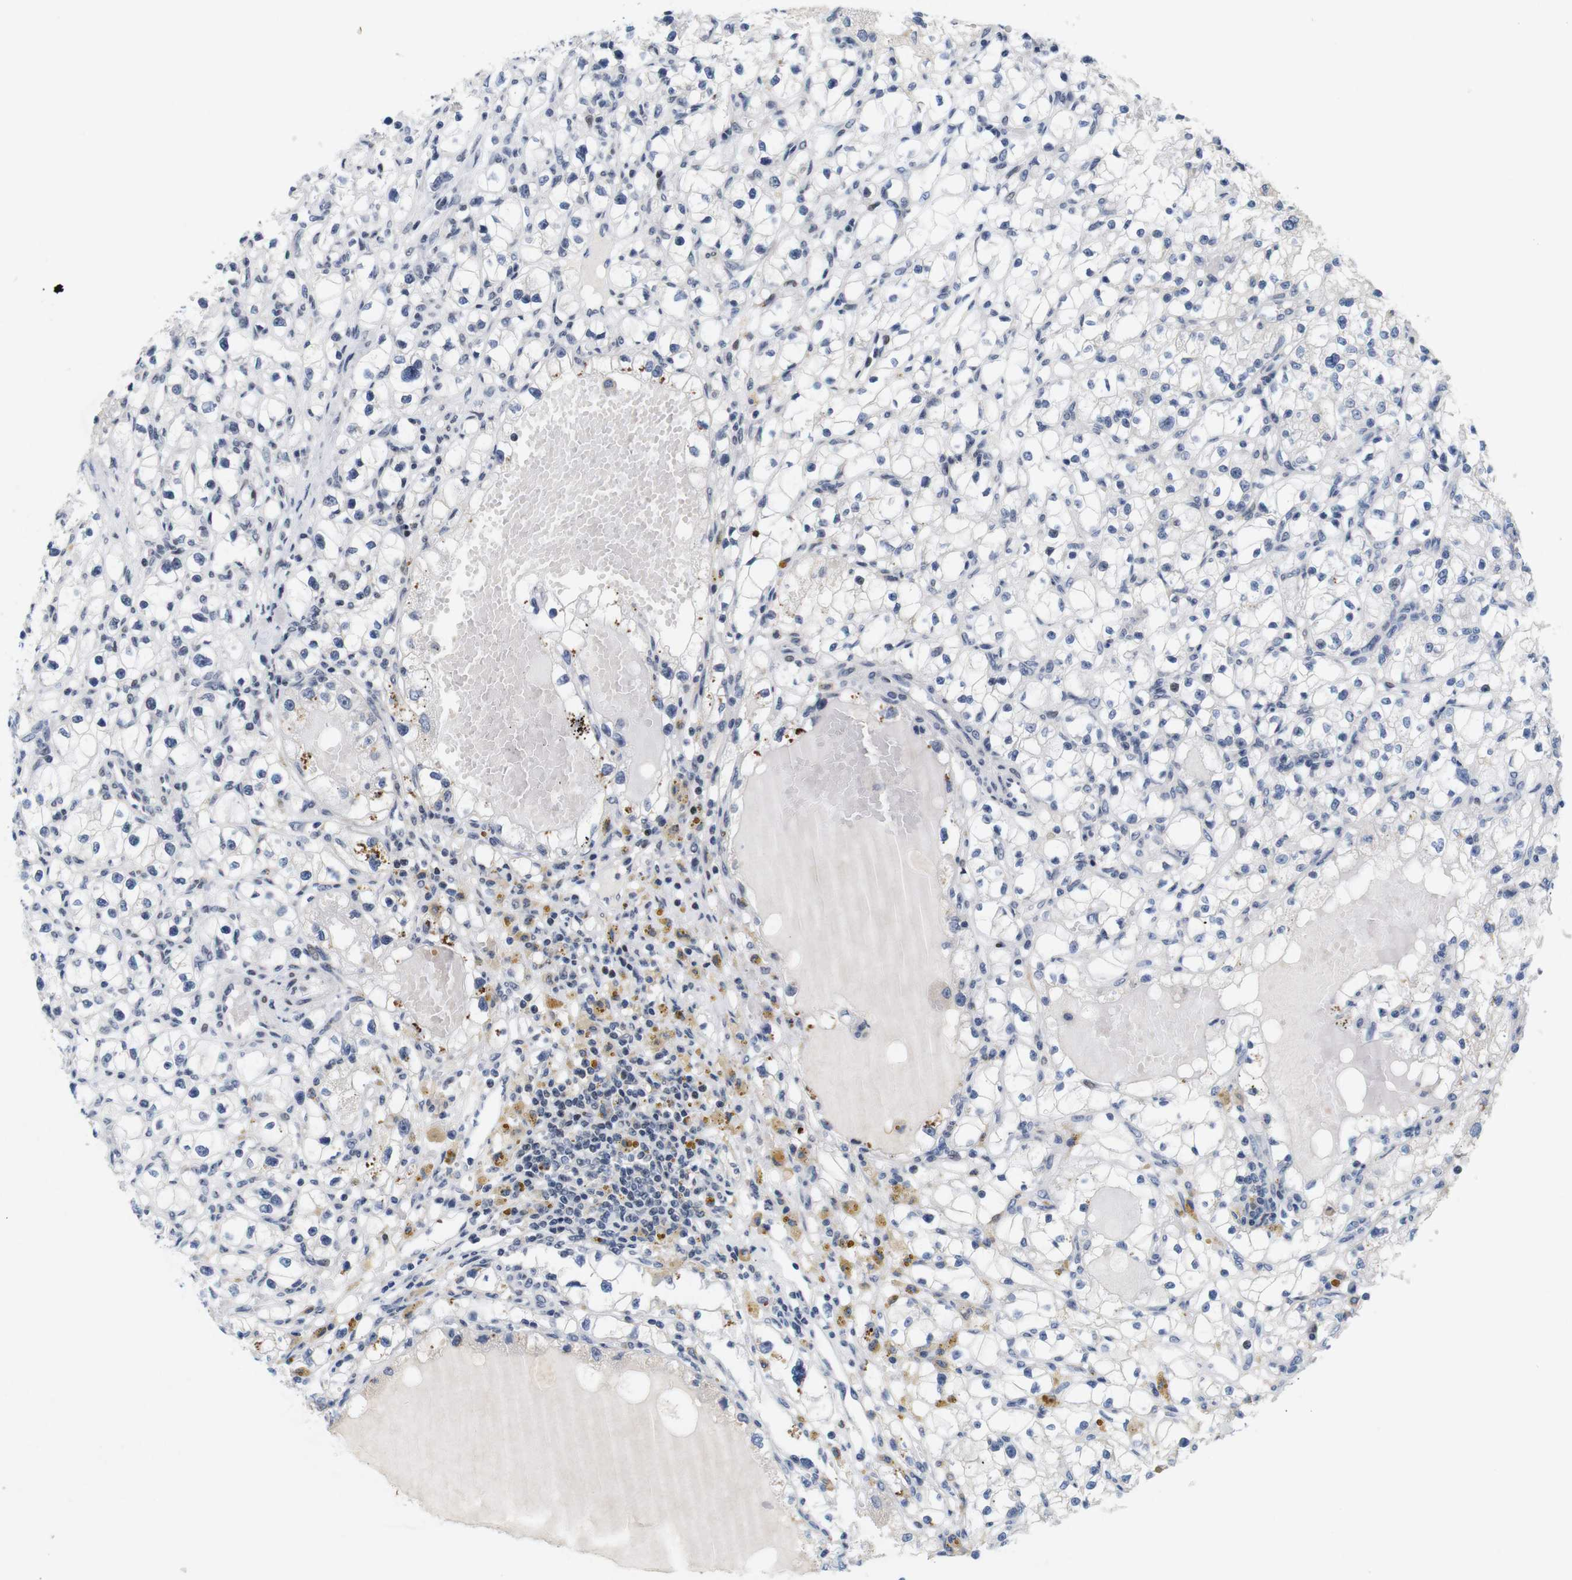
{"staining": {"intensity": "moderate", "quantity": "<25%", "location": "cytoplasmic/membranous"}, "tissue": "renal cancer", "cell_type": "Tumor cells", "image_type": "cancer", "snomed": [{"axis": "morphology", "description": "Adenocarcinoma, NOS"}, {"axis": "topography", "description": "Kidney"}], "caption": "Immunohistochemical staining of human renal adenocarcinoma reveals moderate cytoplasmic/membranous protein expression in approximately <25% of tumor cells.", "gene": "MAGEH1", "patient": {"sex": "male", "age": 56}}